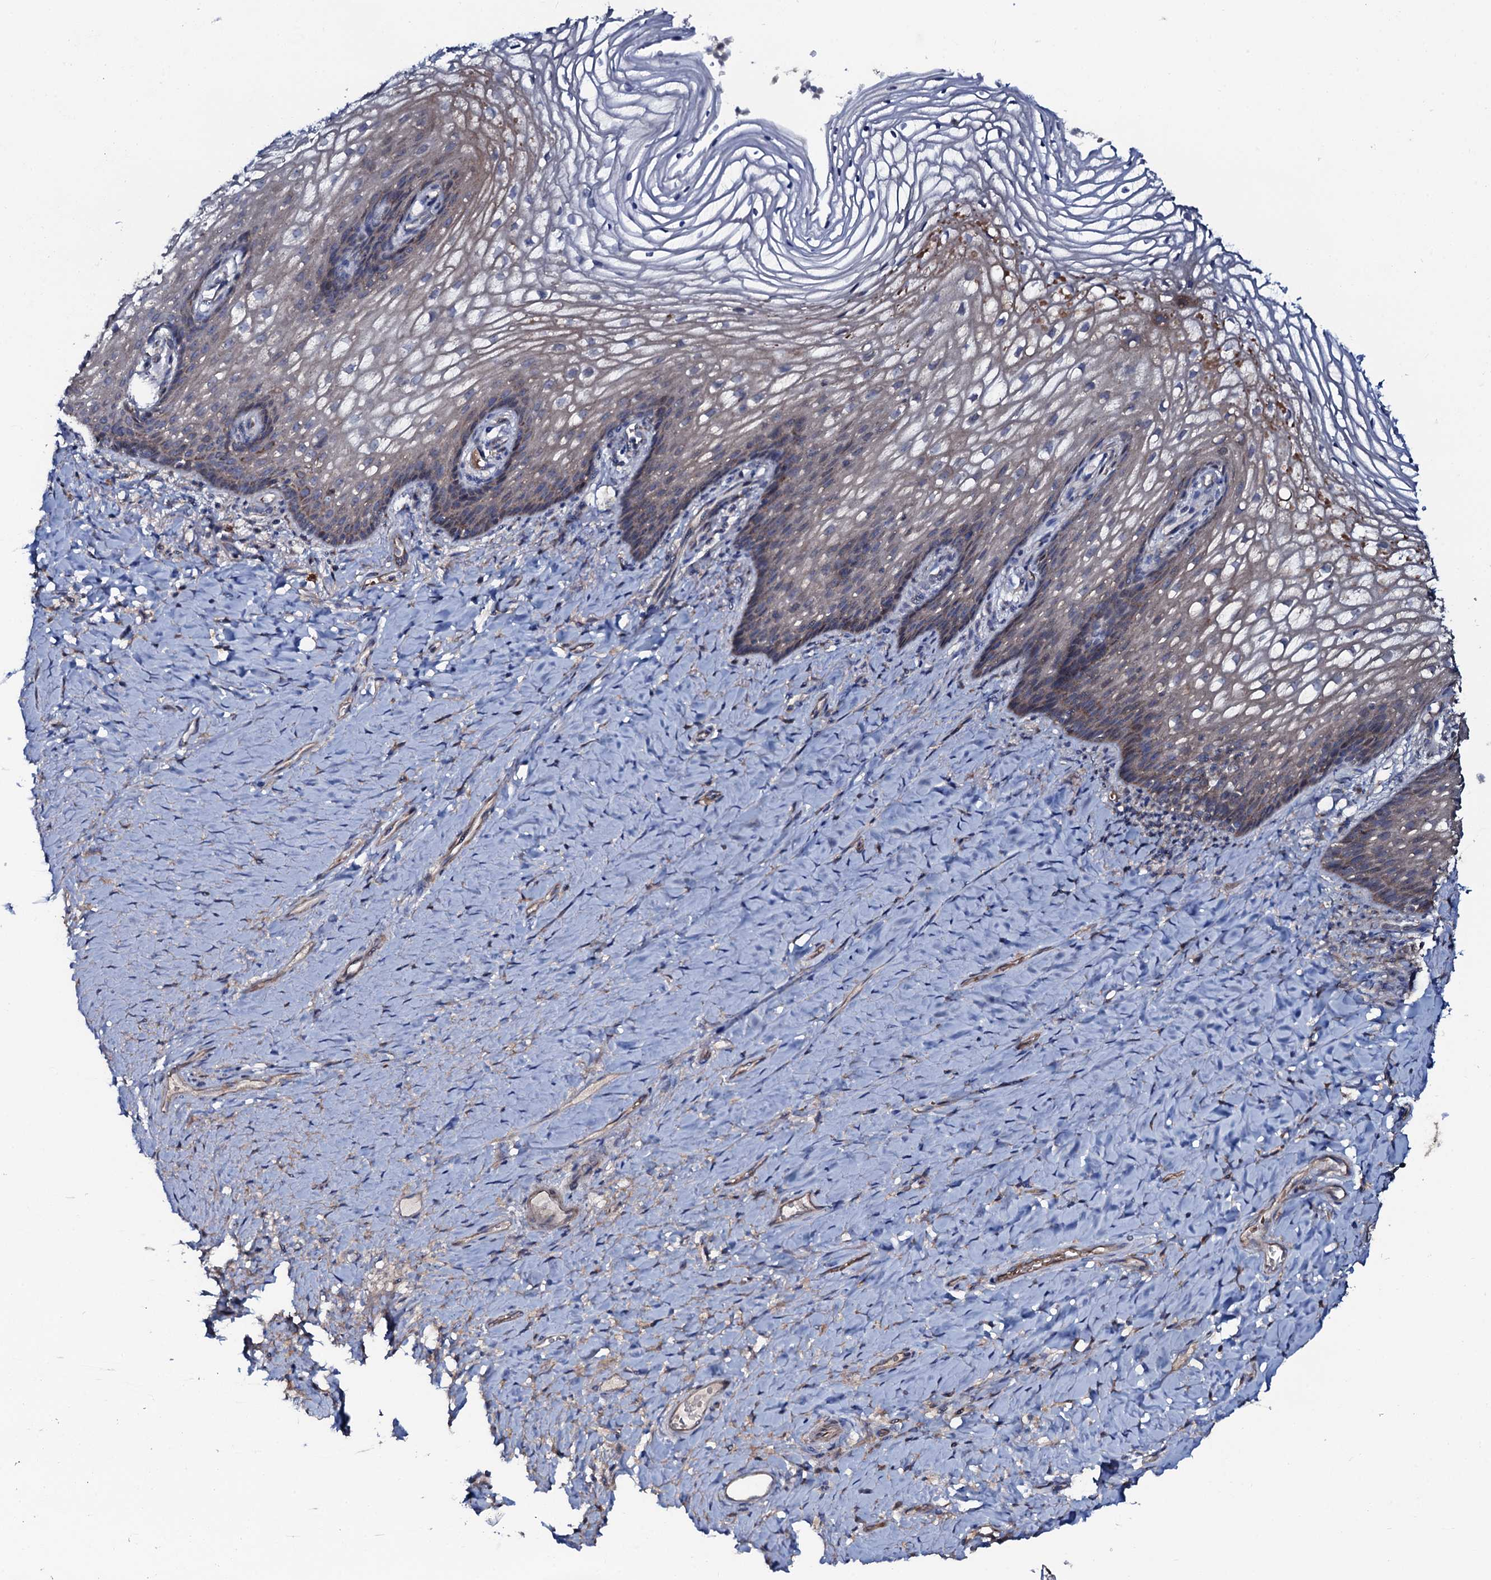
{"staining": {"intensity": "moderate", "quantity": "25%-75%", "location": "cytoplasmic/membranous"}, "tissue": "vagina", "cell_type": "Squamous epithelial cells", "image_type": "normal", "snomed": [{"axis": "morphology", "description": "Normal tissue, NOS"}, {"axis": "topography", "description": "Vagina"}], "caption": "DAB (3,3'-diaminobenzidine) immunohistochemical staining of normal vagina exhibits moderate cytoplasmic/membranous protein expression in approximately 25%-75% of squamous epithelial cells. (DAB IHC with brightfield microscopy, high magnification).", "gene": "PPP1R3D", "patient": {"sex": "female", "age": 60}}